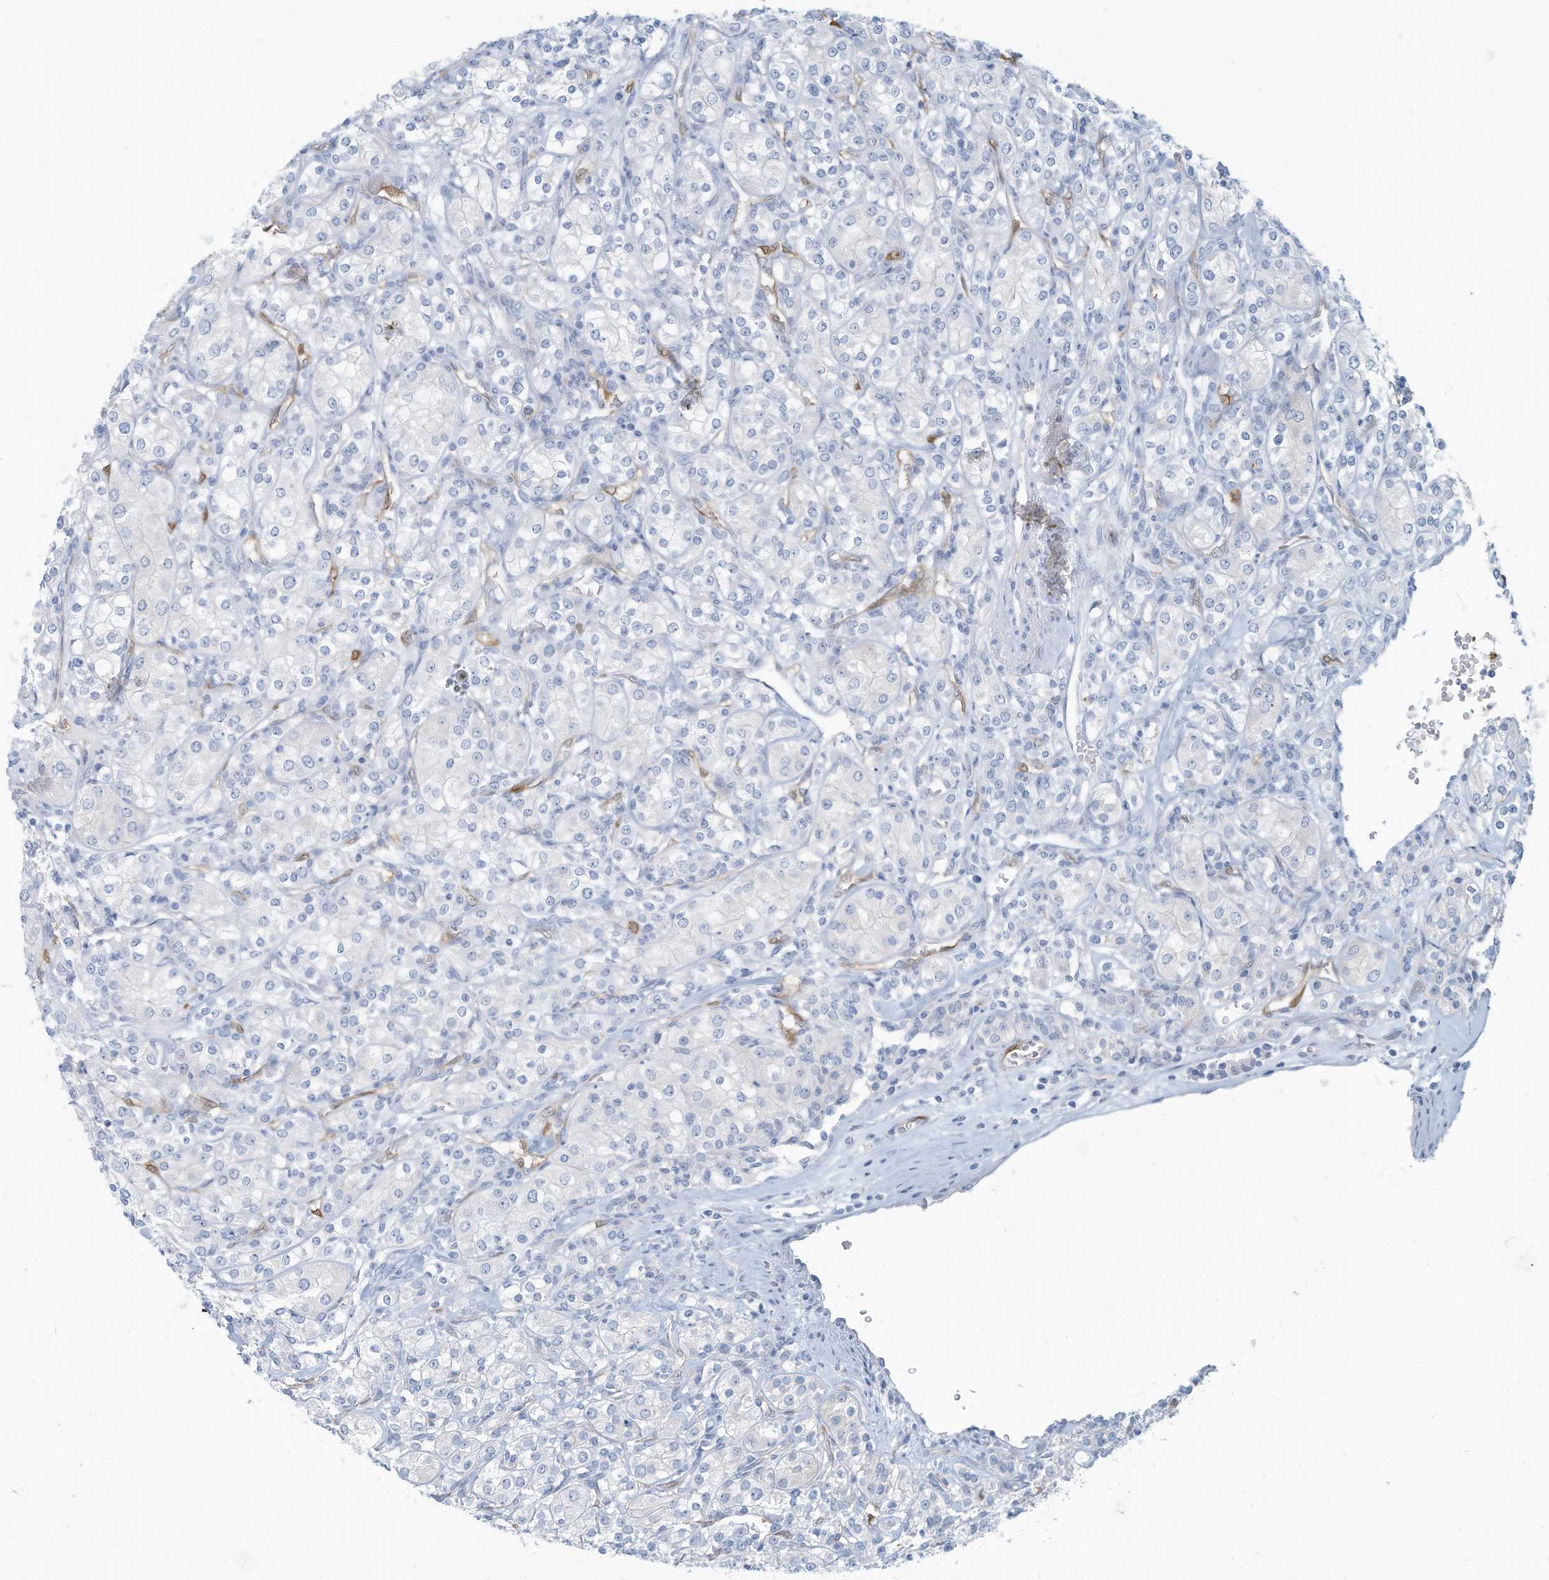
{"staining": {"intensity": "negative", "quantity": "none", "location": "none"}, "tissue": "renal cancer", "cell_type": "Tumor cells", "image_type": "cancer", "snomed": [{"axis": "morphology", "description": "Adenocarcinoma, NOS"}, {"axis": "topography", "description": "Kidney"}], "caption": "Renal cancer (adenocarcinoma) stained for a protein using immunohistochemistry (IHC) demonstrates no positivity tumor cells.", "gene": "ERI2", "patient": {"sex": "male", "age": 77}}